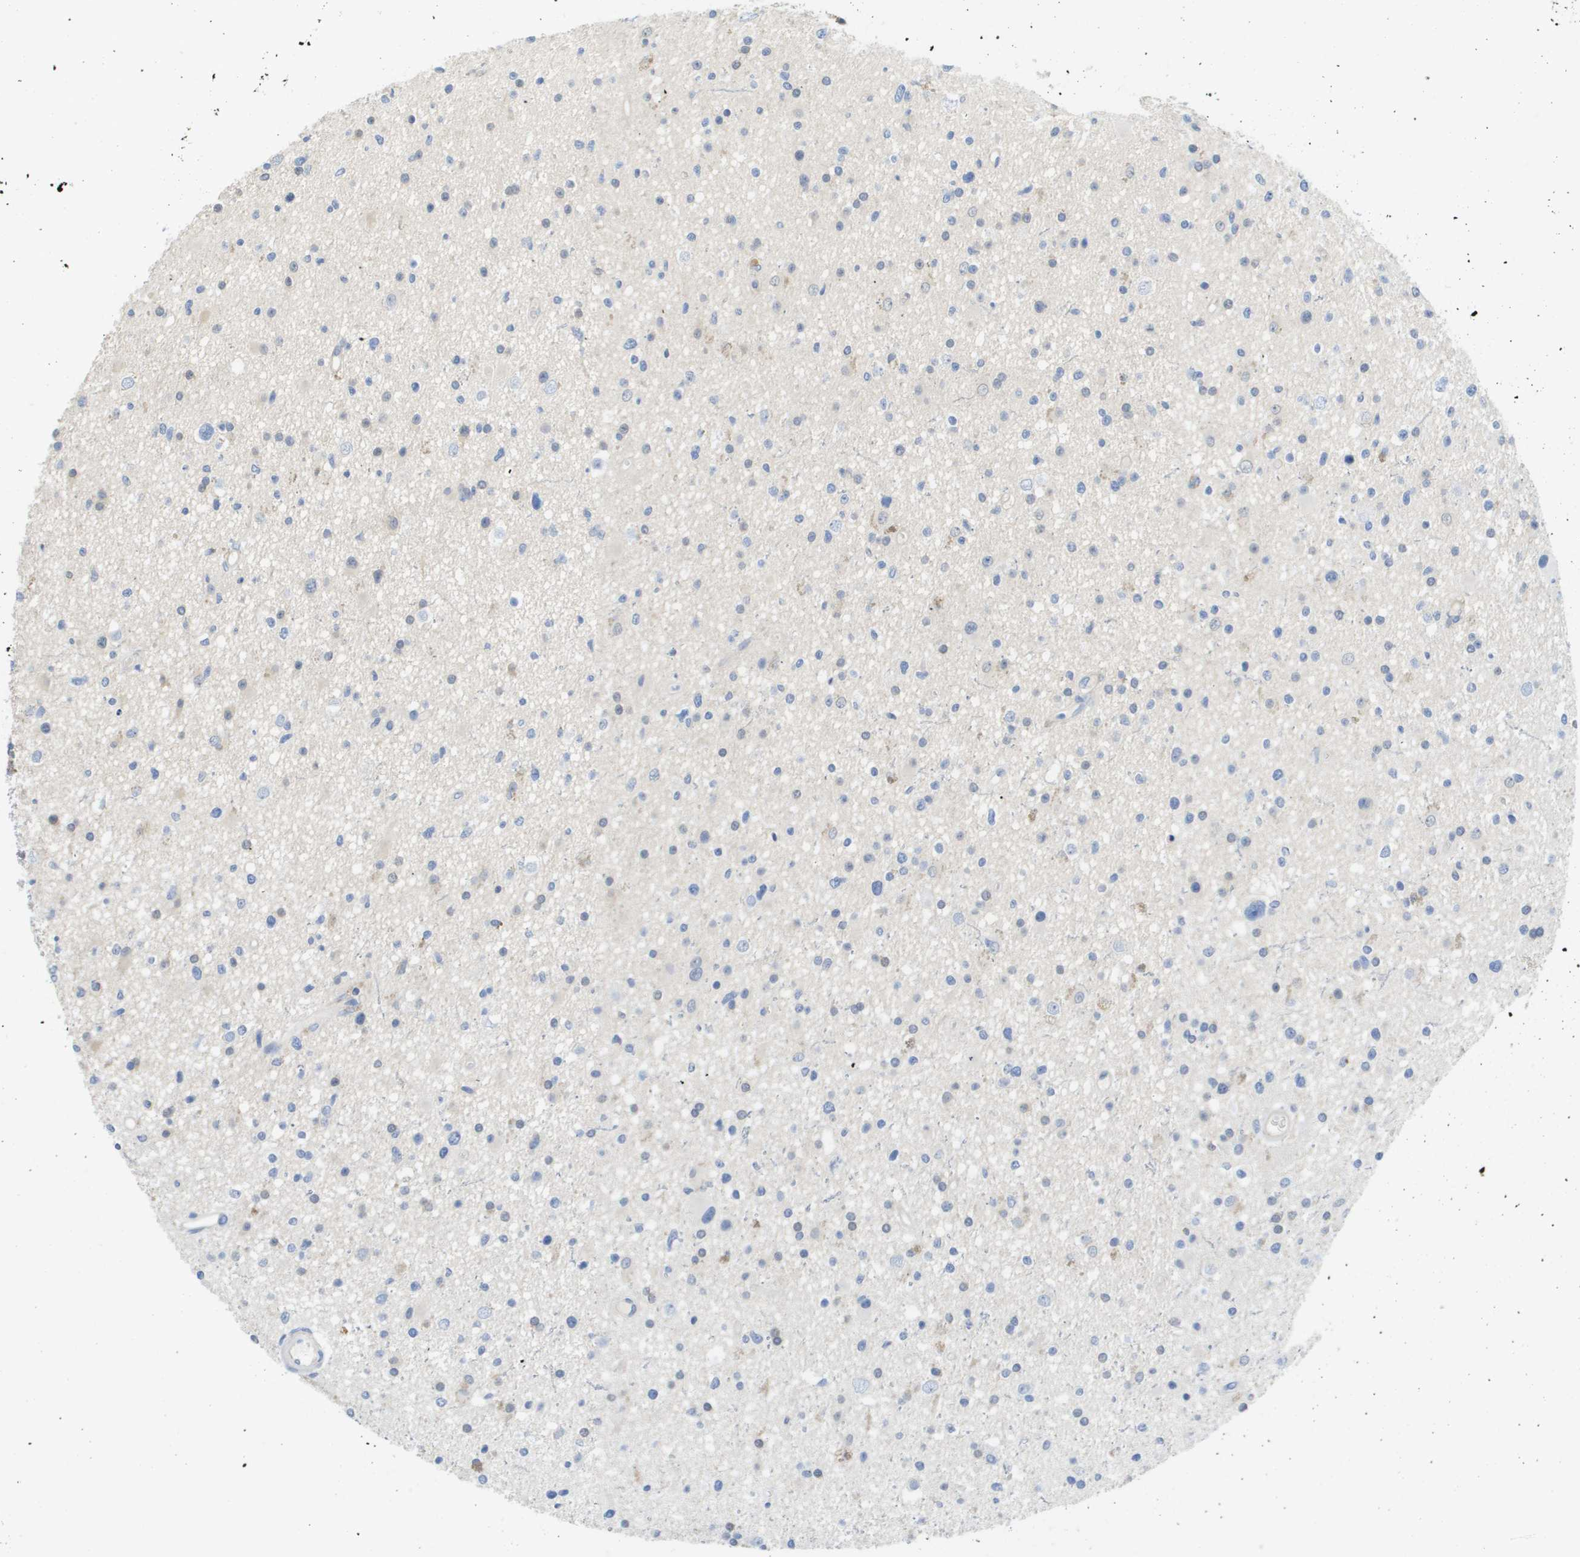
{"staining": {"intensity": "negative", "quantity": "none", "location": "none"}, "tissue": "glioma", "cell_type": "Tumor cells", "image_type": "cancer", "snomed": [{"axis": "morphology", "description": "Glioma, malignant, High grade"}, {"axis": "topography", "description": "Brain"}], "caption": "Protein analysis of malignant glioma (high-grade) displays no significant positivity in tumor cells.", "gene": "MYL3", "patient": {"sex": "male", "age": 33}}